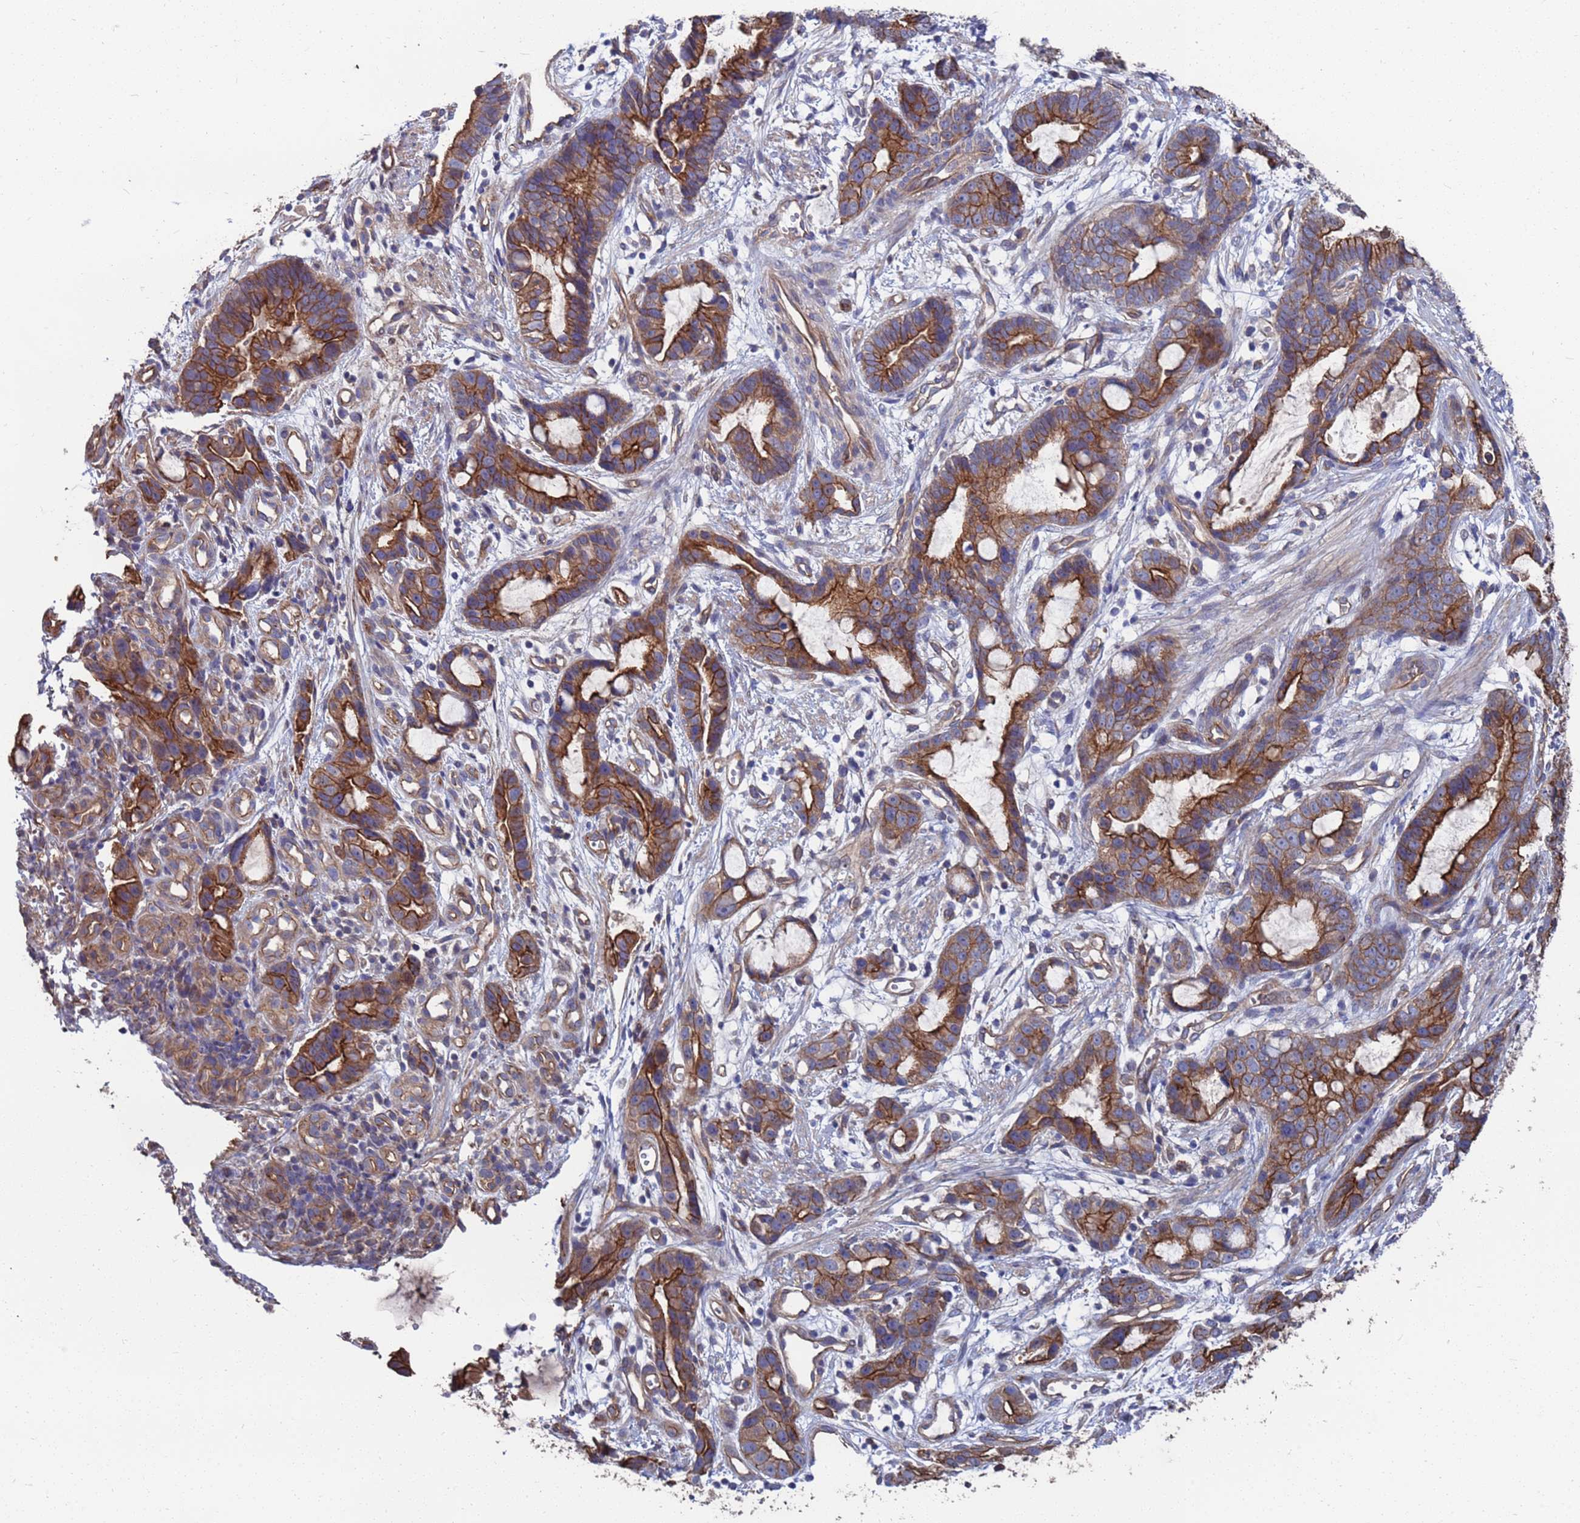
{"staining": {"intensity": "strong", "quantity": ">75%", "location": "cytoplasmic/membranous"}, "tissue": "stomach cancer", "cell_type": "Tumor cells", "image_type": "cancer", "snomed": [{"axis": "morphology", "description": "Adenocarcinoma, NOS"}, {"axis": "topography", "description": "Stomach"}], "caption": "Stomach adenocarcinoma was stained to show a protein in brown. There is high levels of strong cytoplasmic/membranous staining in approximately >75% of tumor cells.", "gene": "NDUFAF6", "patient": {"sex": "male", "age": 55}}